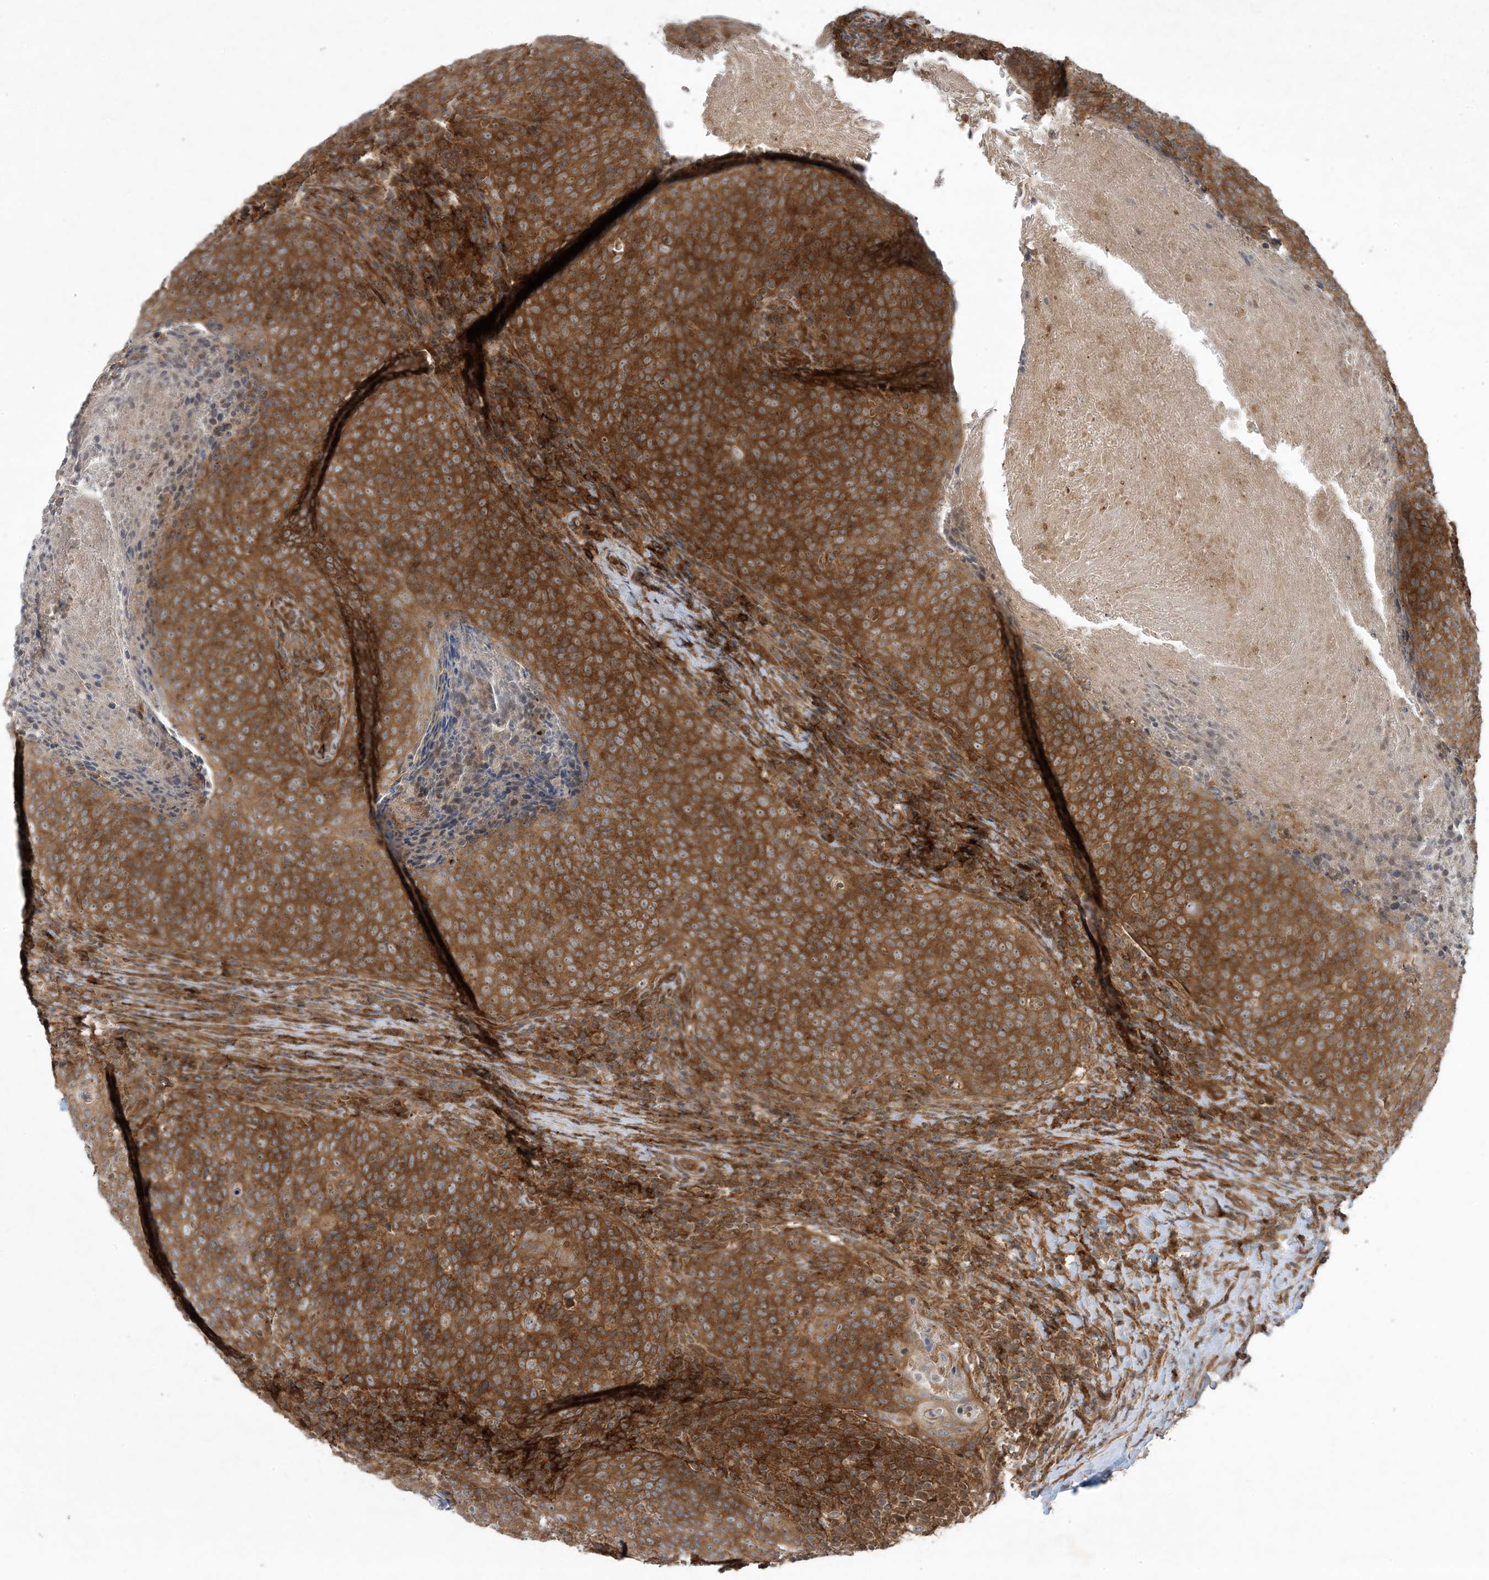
{"staining": {"intensity": "strong", "quantity": ">75%", "location": "cytoplasmic/membranous"}, "tissue": "head and neck cancer", "cell_type": "Tumor cells", "image_type": "cancer", "snomed": [{"axis": "morphology", "description": "Squamous cell carcinoma, NOS"}, {"axis": "morphology", "description": "Squamous cell carcinoma, metastatic, NOS"}, {"axis": "topography", "description": "Lymph node"}, {"axis": "topography", "description": "Head-Neck"}], "caption": "A high amount of strong cytoplasmic/membranous staining is appreciated in about >75% of tumor cells in metastatic squamous cell carcinoma (head and neck) tissue.", "gene": "STAM2", "patient": {"sex": "male", "age": 62}}